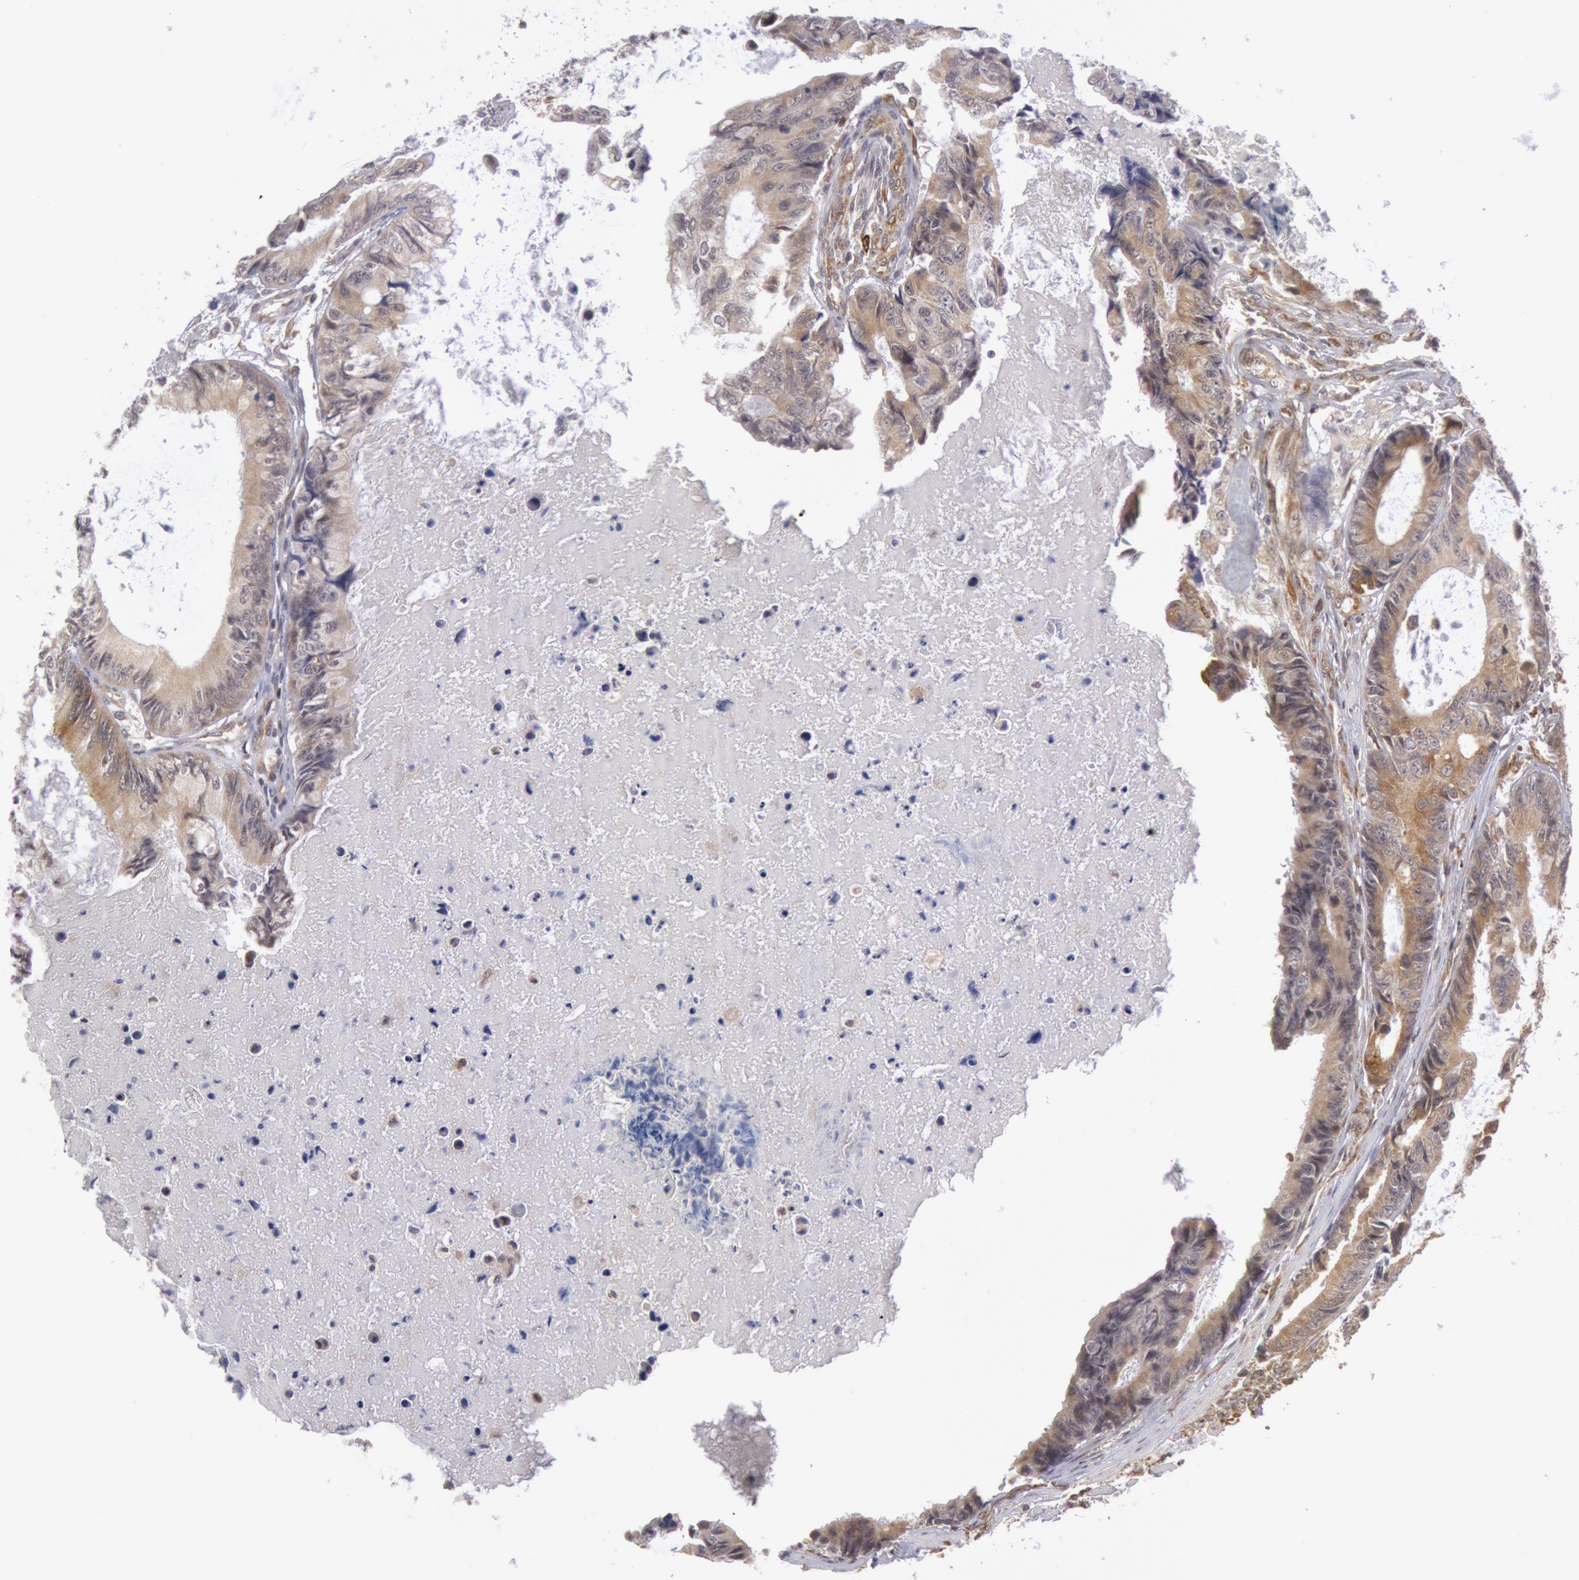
{"staining": {"intensity": "moderate", "quantity": "25%-75%", "location": "cytoplasmic/membranous"}, "tissue": "colorectal cancer", "cell_type": "Tumor cells", "image_type": "cancer", "snomed": [{"axis": "morphology", "description": "Adenocarcinoma, NOS"}, {"axis": "topography", "description": "Rectum"}], "caption": "DAB (3,3'-diaminobenzidine) immunohistochemical staining of human adenocarcinoma (colorectal) shows moderate cytoplasmic/membranous protein expression in approximately 25%-75% of tumor cells.", "gene": "TAP2", "patient": {"sex": "female", "age": 98}}